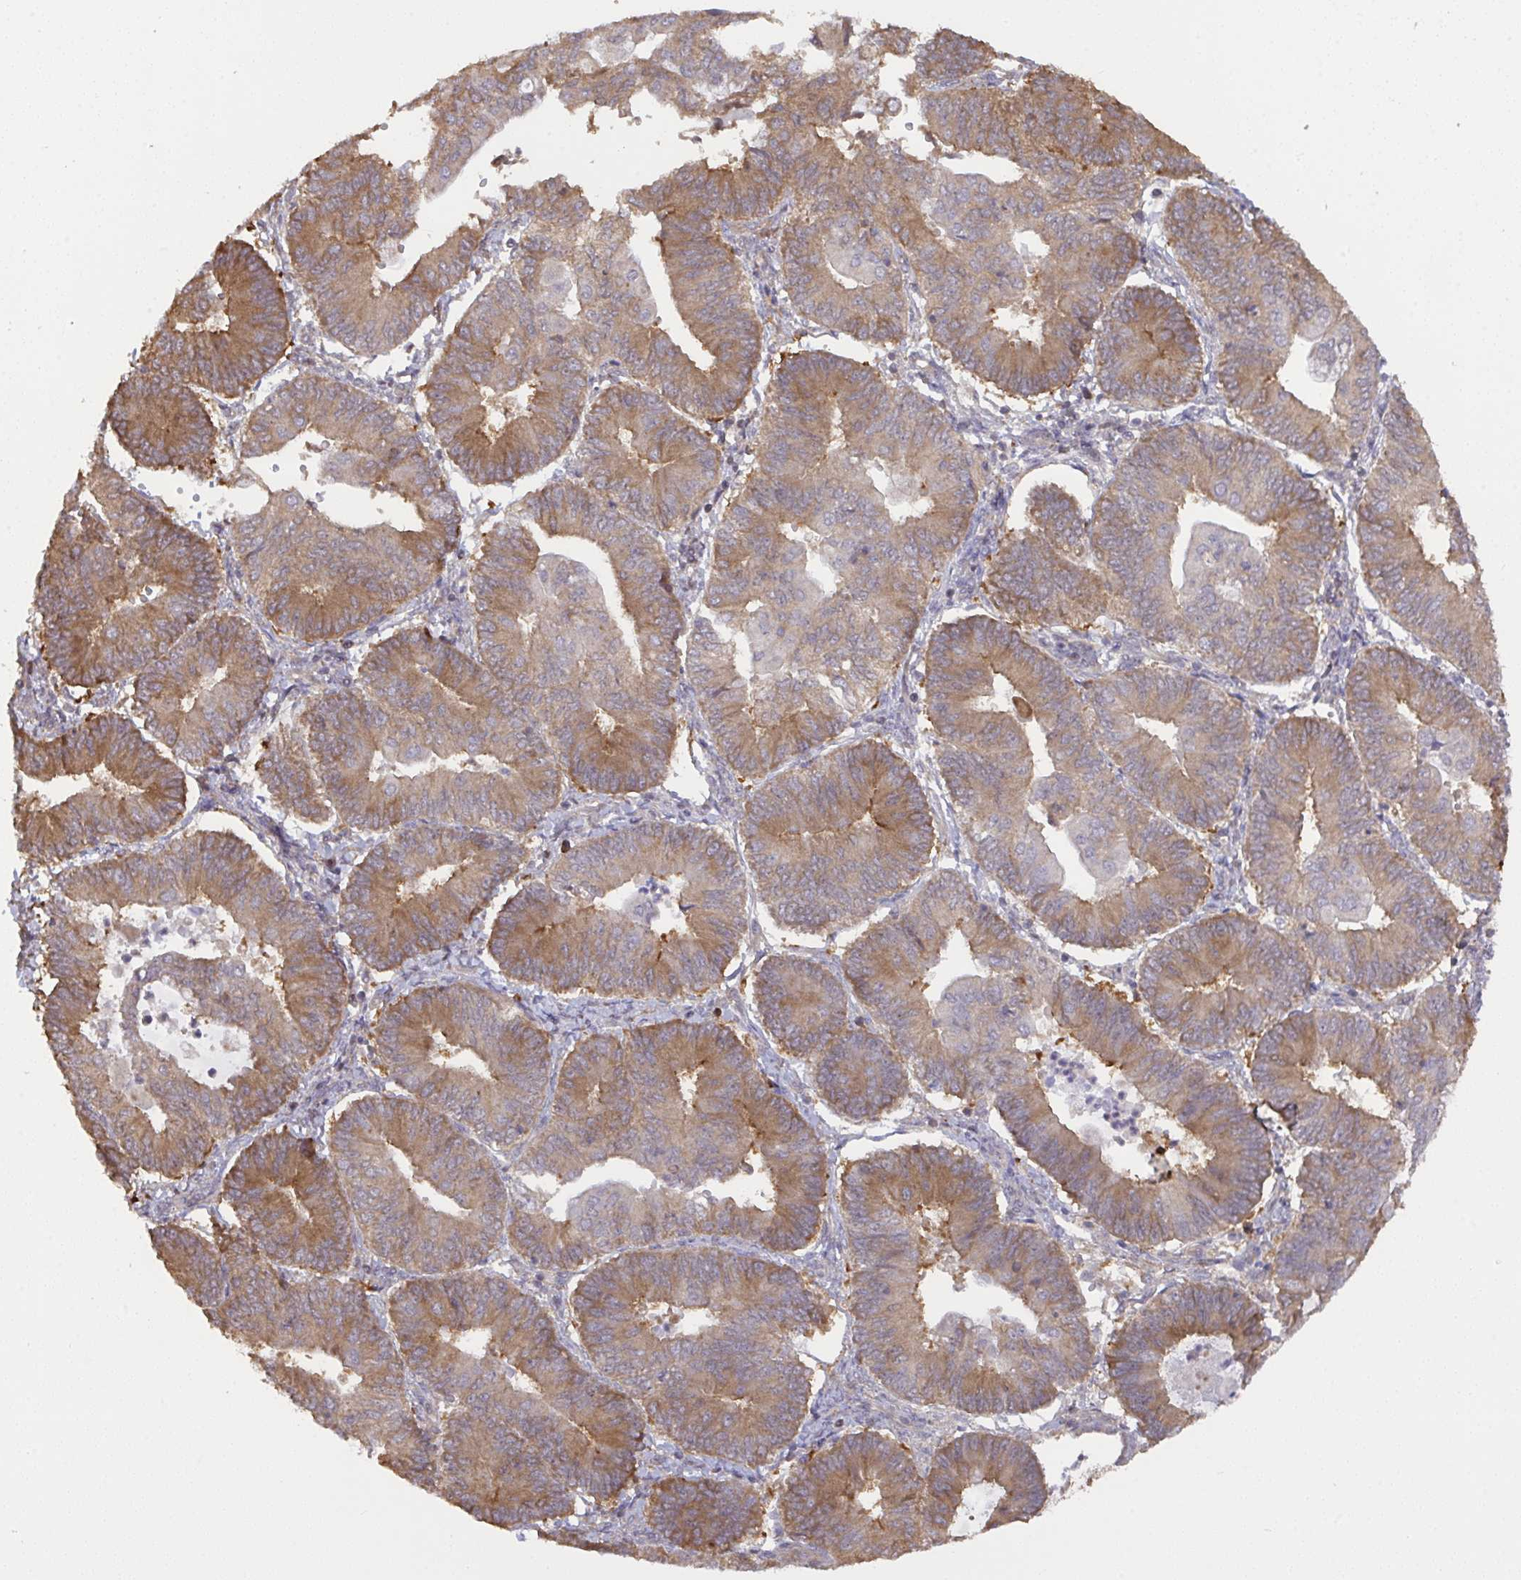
{"staining": {"intensity": "moderate", "quantity": ">75%", "location": "cytoplasmic/membranous"}, "tissue": "endometrial cancer", "cell_type": "Tumor cells", "image_type": "cancer", "snomed": [{"axis": "morphology", "description": "Adenocarcinoma, NOS"}, {"axis": "topography", "description": "Endometrium"}], "caption": "Endometrial adenocarcinoma stained for a protein (brown) displays moderate cytoplasmic/membranous positive positivity in approximately >75% of tumor cells.", "gene": "C12orf57", "patient": {"sex": "female", "age": 65}}